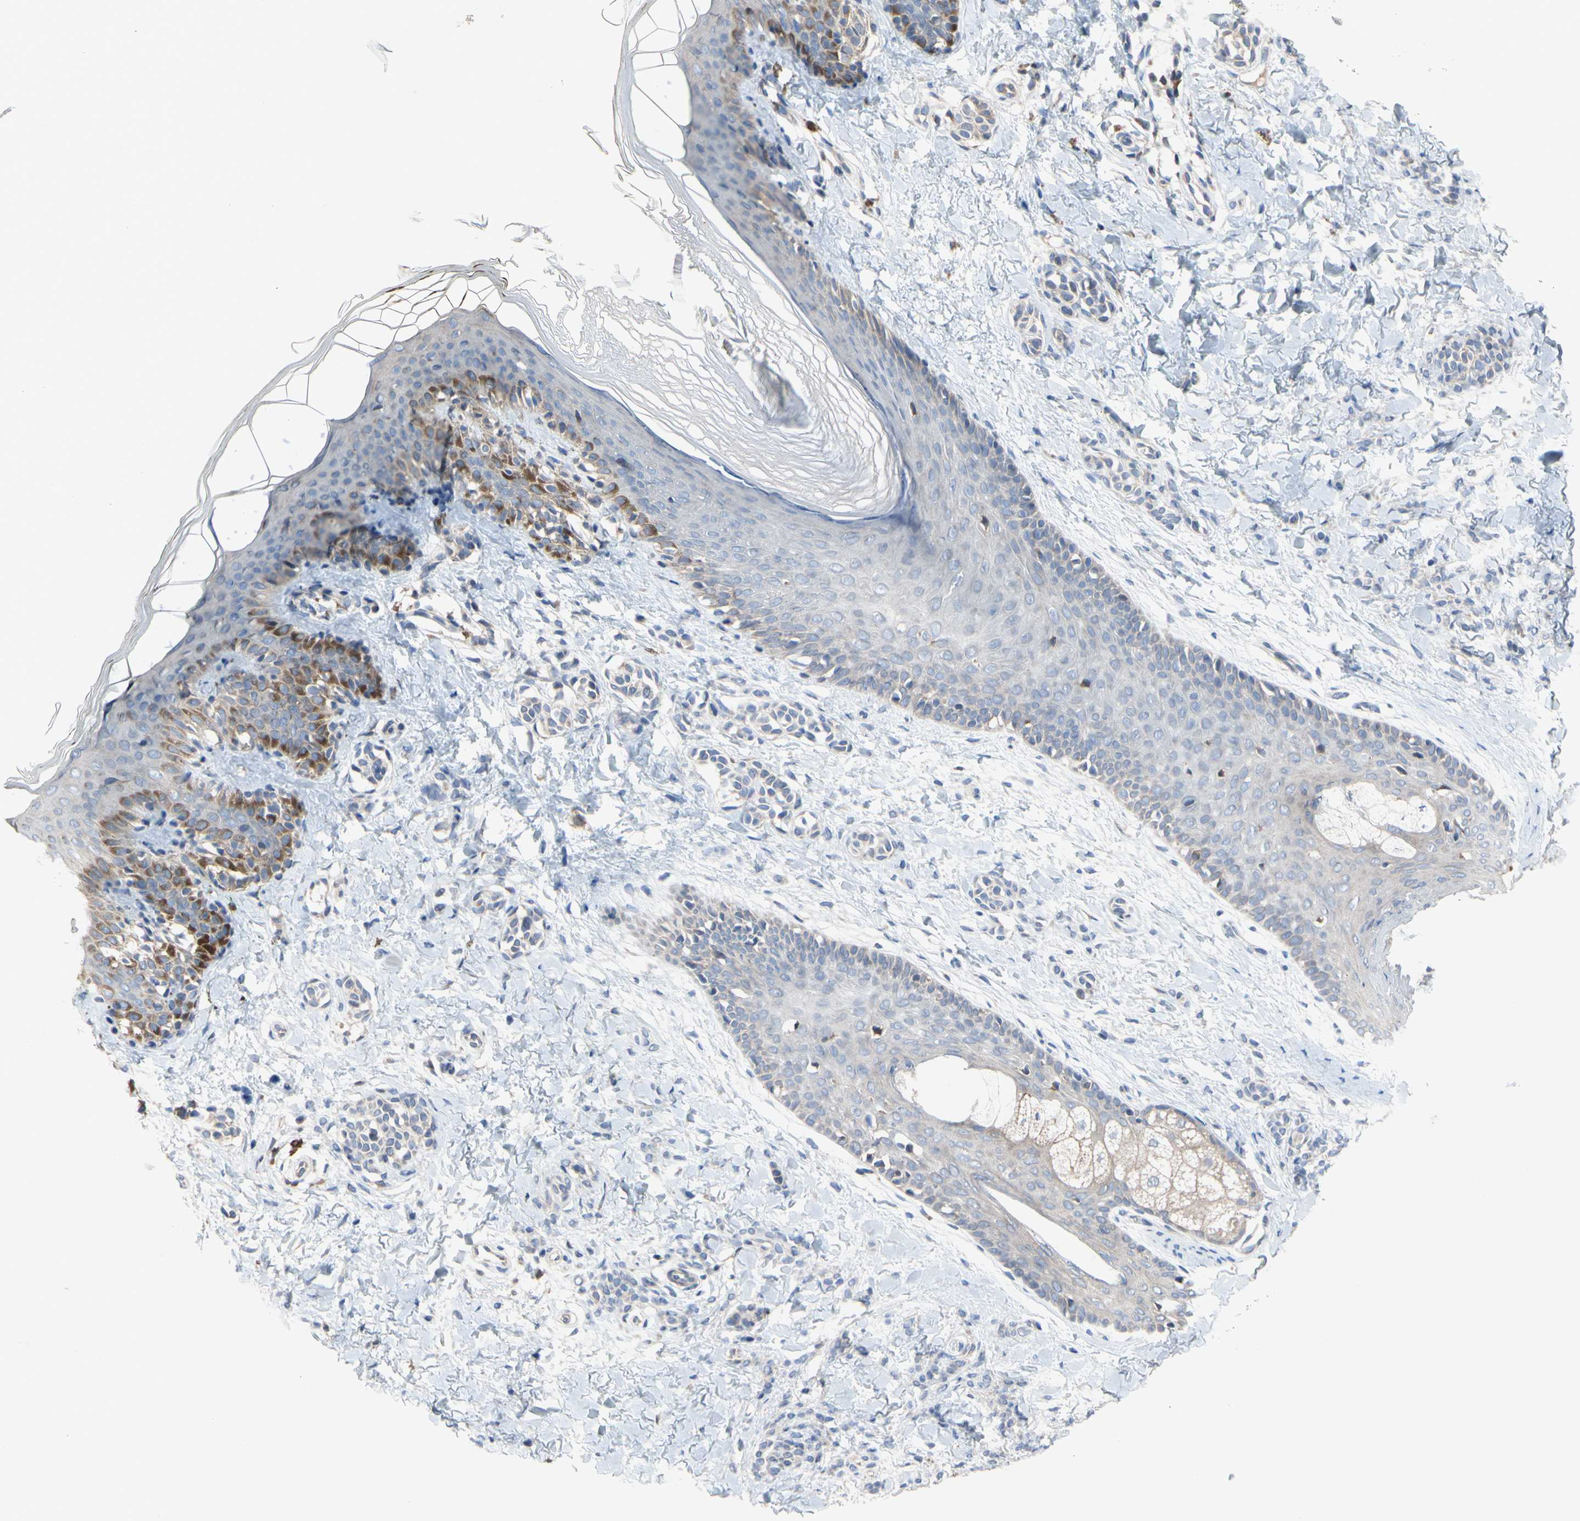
{"staining": {"intensity": "negative", "quantity": "none", "location": "none"}, "tissue": "skin", "cell_type": "Fibroblasts", "image_type": "normal", "snomed": [{"axis": "morphology", "description": "Normal tissue, NOS"}, {"axis": "topography", "description": "Skin"}], "caption": "Protein analysis of benign skin exhibits no significant expression in fibroblasts. (DAB (3,3'-diaminobenzidine) IHC visualized using brightfield microscopy, high magnification).", "gene": "TTC14", "patient": {"sex": "male", "age": 16}}